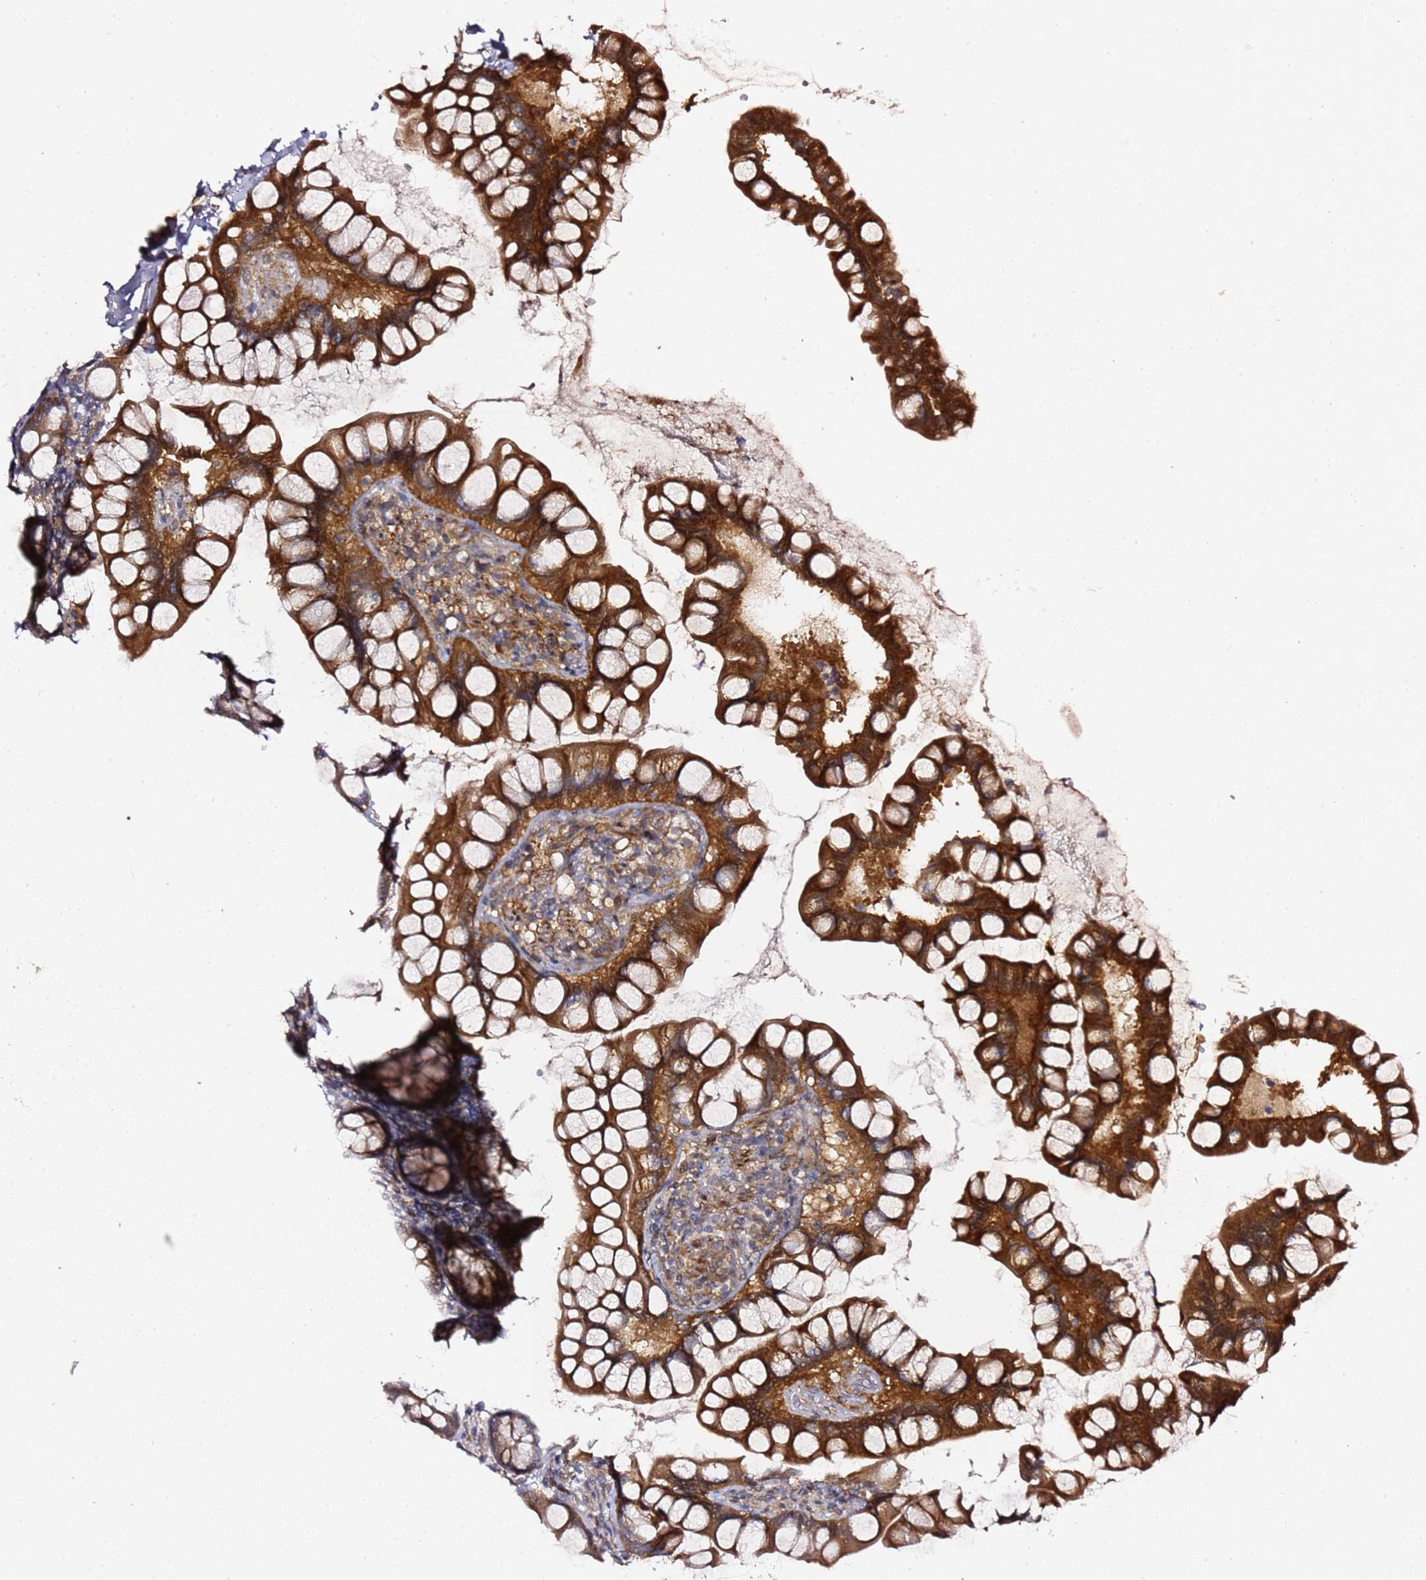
{"staining": {"intensity": "strong", "quantity": ">75%", "location": "cytoplasmic/membranous"}, "tissue": "small intestine", "cell_type": "Glandular cells", "image_type": "normal", "snomed": [{"axis": "morphology", "description": "Normal tissue, NOS"}, {"axis": "topography", "description": "Small intestine"}], "caption": "Immunohistochemistry micrograph of normal small intestine: human small intestine stained using immunohistochemistry exhibits high levels of strong protein expression localized specifically in the cytoplasmic/membranous of glandular cells, appearing as a cytoplasmic/membranous brown color.", "gene": "PRKAB2", "patient": {"sex": "male", "age": 70}}